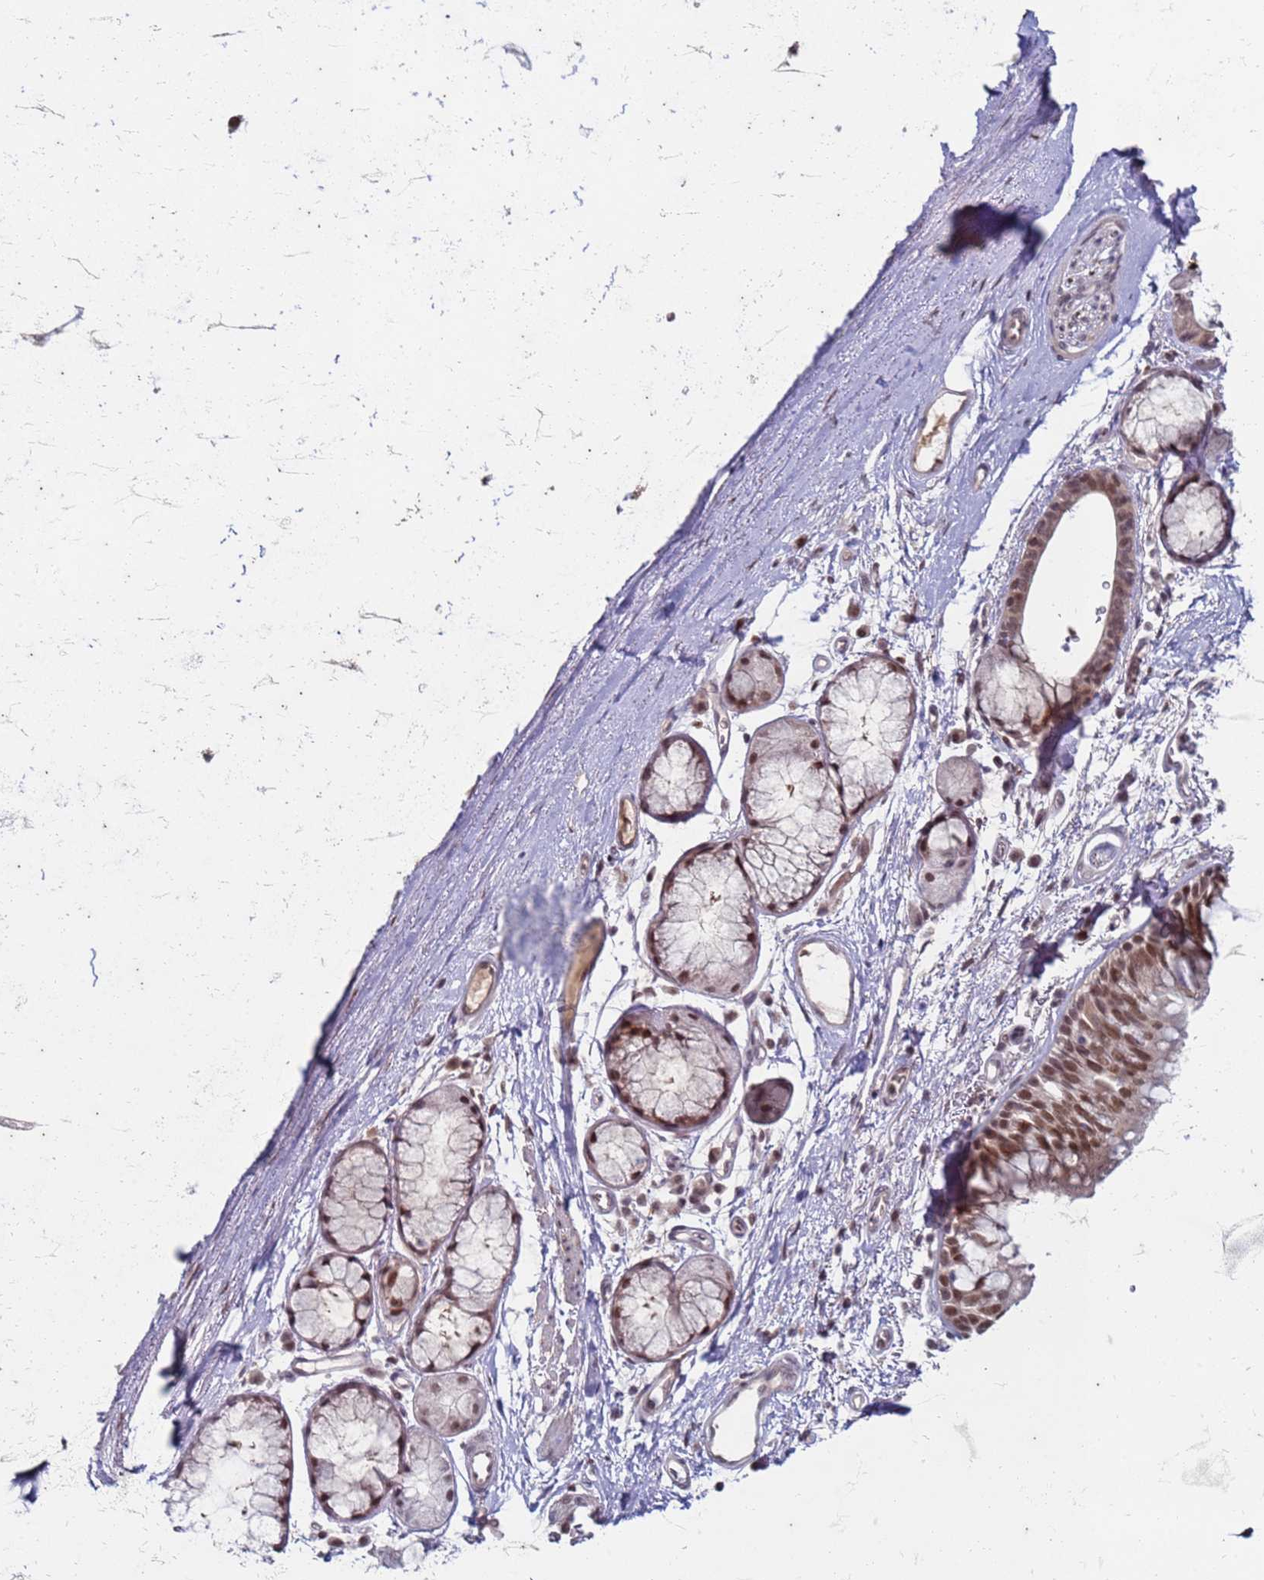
{"staining": {"intensity": "weak", "quantity": ">75%", "location": "nuclear"}, "tissue": "adipose tissue", "cell_type": "Adipocytes", "image_type": "normal", "snomed": [{"axis": "morphology", "description": "Normal tissue, NOS"}, {"axis": "topography", "description": "Cartilage tissue"}], "caption": "Immunohistochemistry histopathology image of normal adipose tissue: adipose tissue stained using immunohistochemistry demonstrates low levels of weak protein expression localized specifically in the nuclear of adipocytes, appearing as a nuclear brown color.", "gene": "TRMT6", "patient": {"sex": "male", "age": 73}}